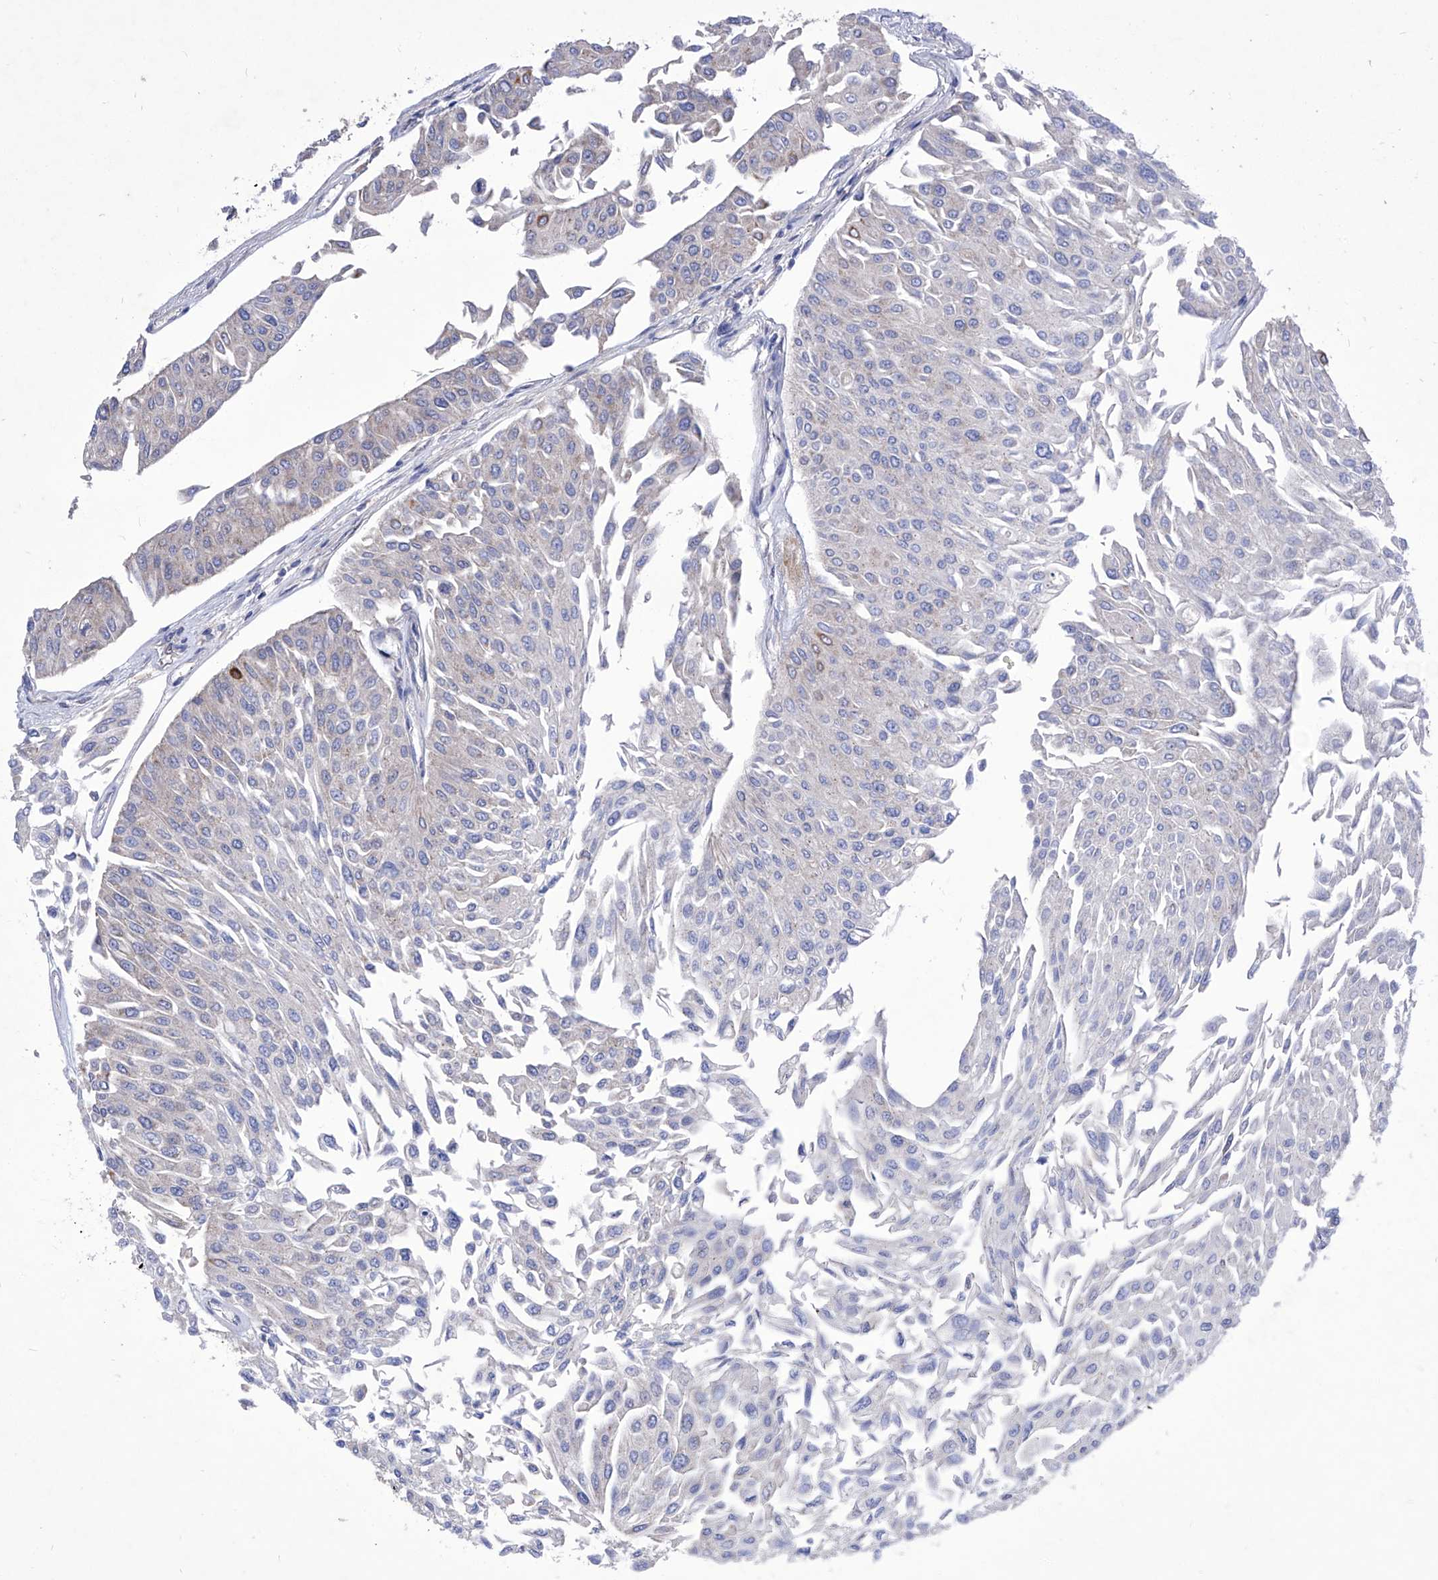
{"staining": {"intensity": "negative", "quantity": "none", "location": "none"}, "tissue": "urothelial cancer", "cell_type": "Tumor cells", "image_type": "cancer", "snomed": [{"axis": "morphology", "description": "Urothelial carcinoma, Low grade"}, {"axis": "topography", "description": "Urinary bladder"}], "caption": "High magnification brightfield microscopy of urothelial cancer stained with DAB (3,3'-diaminobenzidine) (brown) and counterstained with hematoxylin (blue): tumor cells show no significant expression.", "gene": "KTI12", "patient": {"sex": "male", "age": 67}}